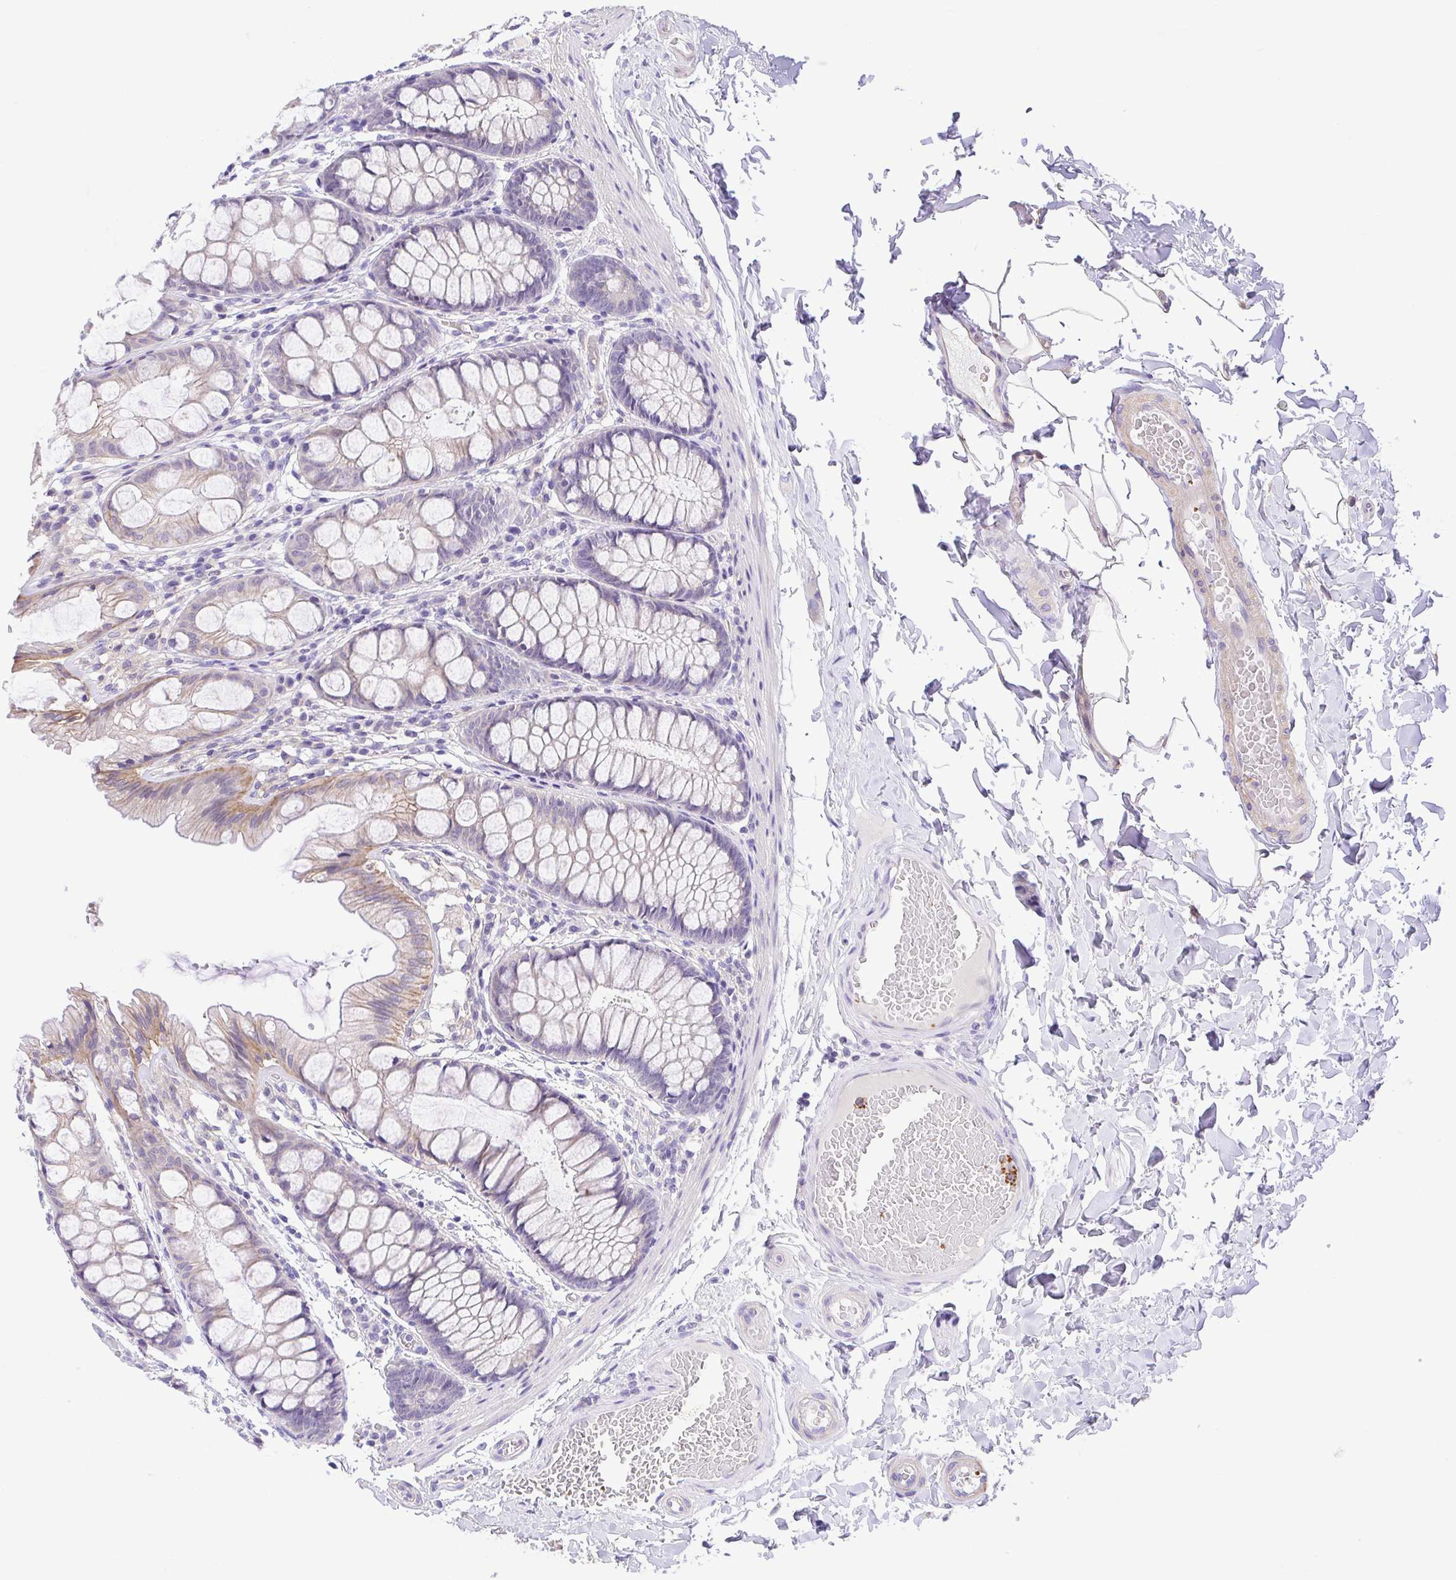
{"staining": {"intensity": "negative", "quantity": "none", "location": "none"}, "tissue": "colon", "cell_type": "Endothelial cells", "image_type": "normal", "snomed": [{"axis": "morphology", "description": "Normal tissue, NOS"}, {"axis": "topography", "description": "Colon"}], "caption": "This photomicrograph is of normal colon stained with IHC to label a protein in brown with the nuclei are counter-stained blue. There is no staining in endothelial cells. The staining is performed using DAB (3,3'-diaminobenzidine) brown chromogen with nuclei counter-stained in using hematoxylin.", "gene": "PRR14L", "patient": {"sex": "male", "age": 47}}